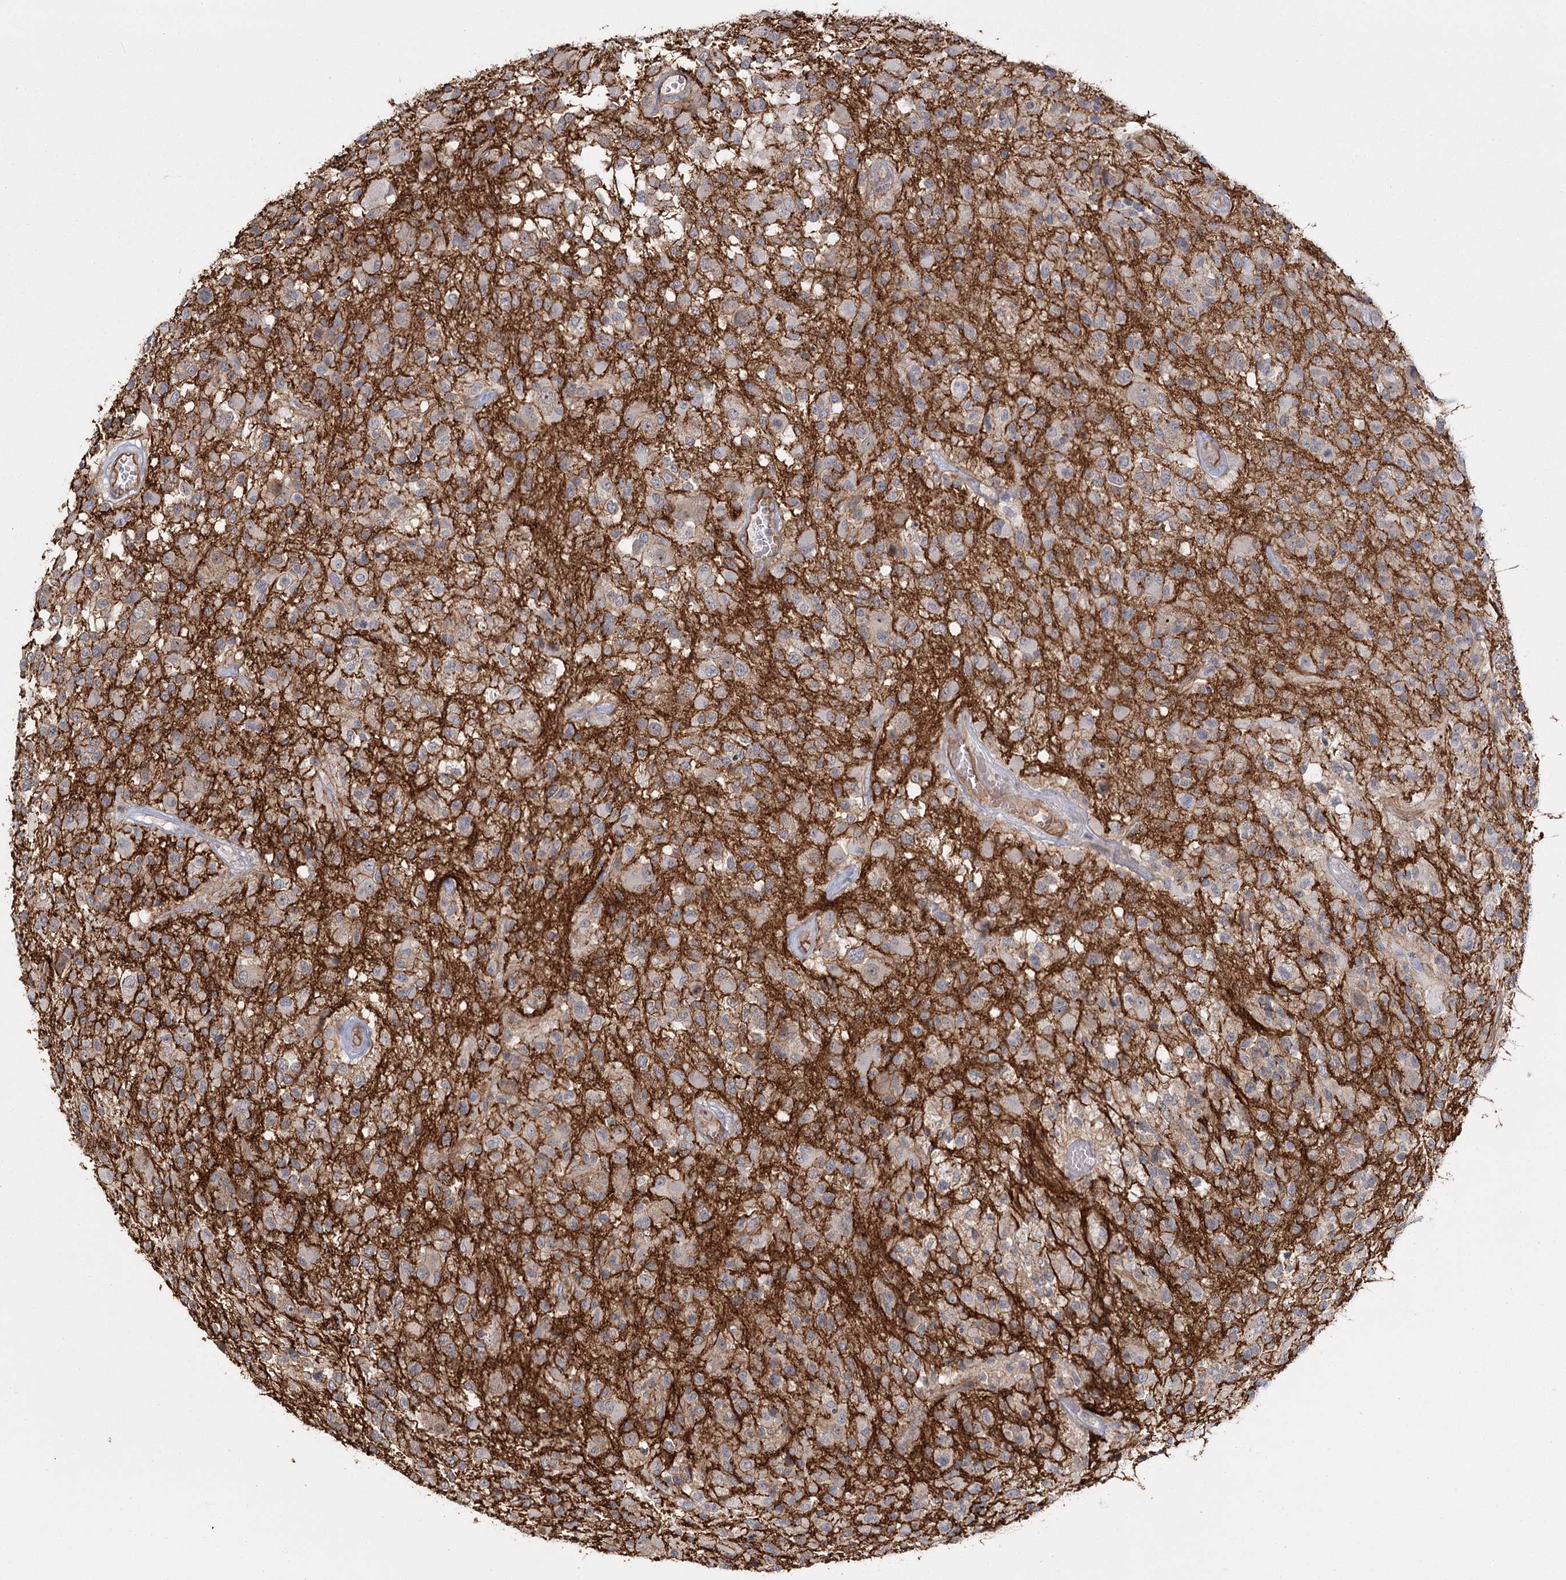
{"staining": {"intensity": "negative", "quantity": "none", "location": "none"}, "tissue": "glioma", "cell_type": "Tumor cells", "image_type": "cancer", "snomed": [{"axis": "morphology", "description": "Glioma, malignant, High grade"}, {"axis": "morphology", "description": "Glioblastoma, NOS"}, {"axis": "topography", "description": "Brain"}], "caption": "Immunohistochemistry of human glioma displays no expression in tumor cells.", "gene": "RPP14", "patient": {"sex": "male", "age": 60}}